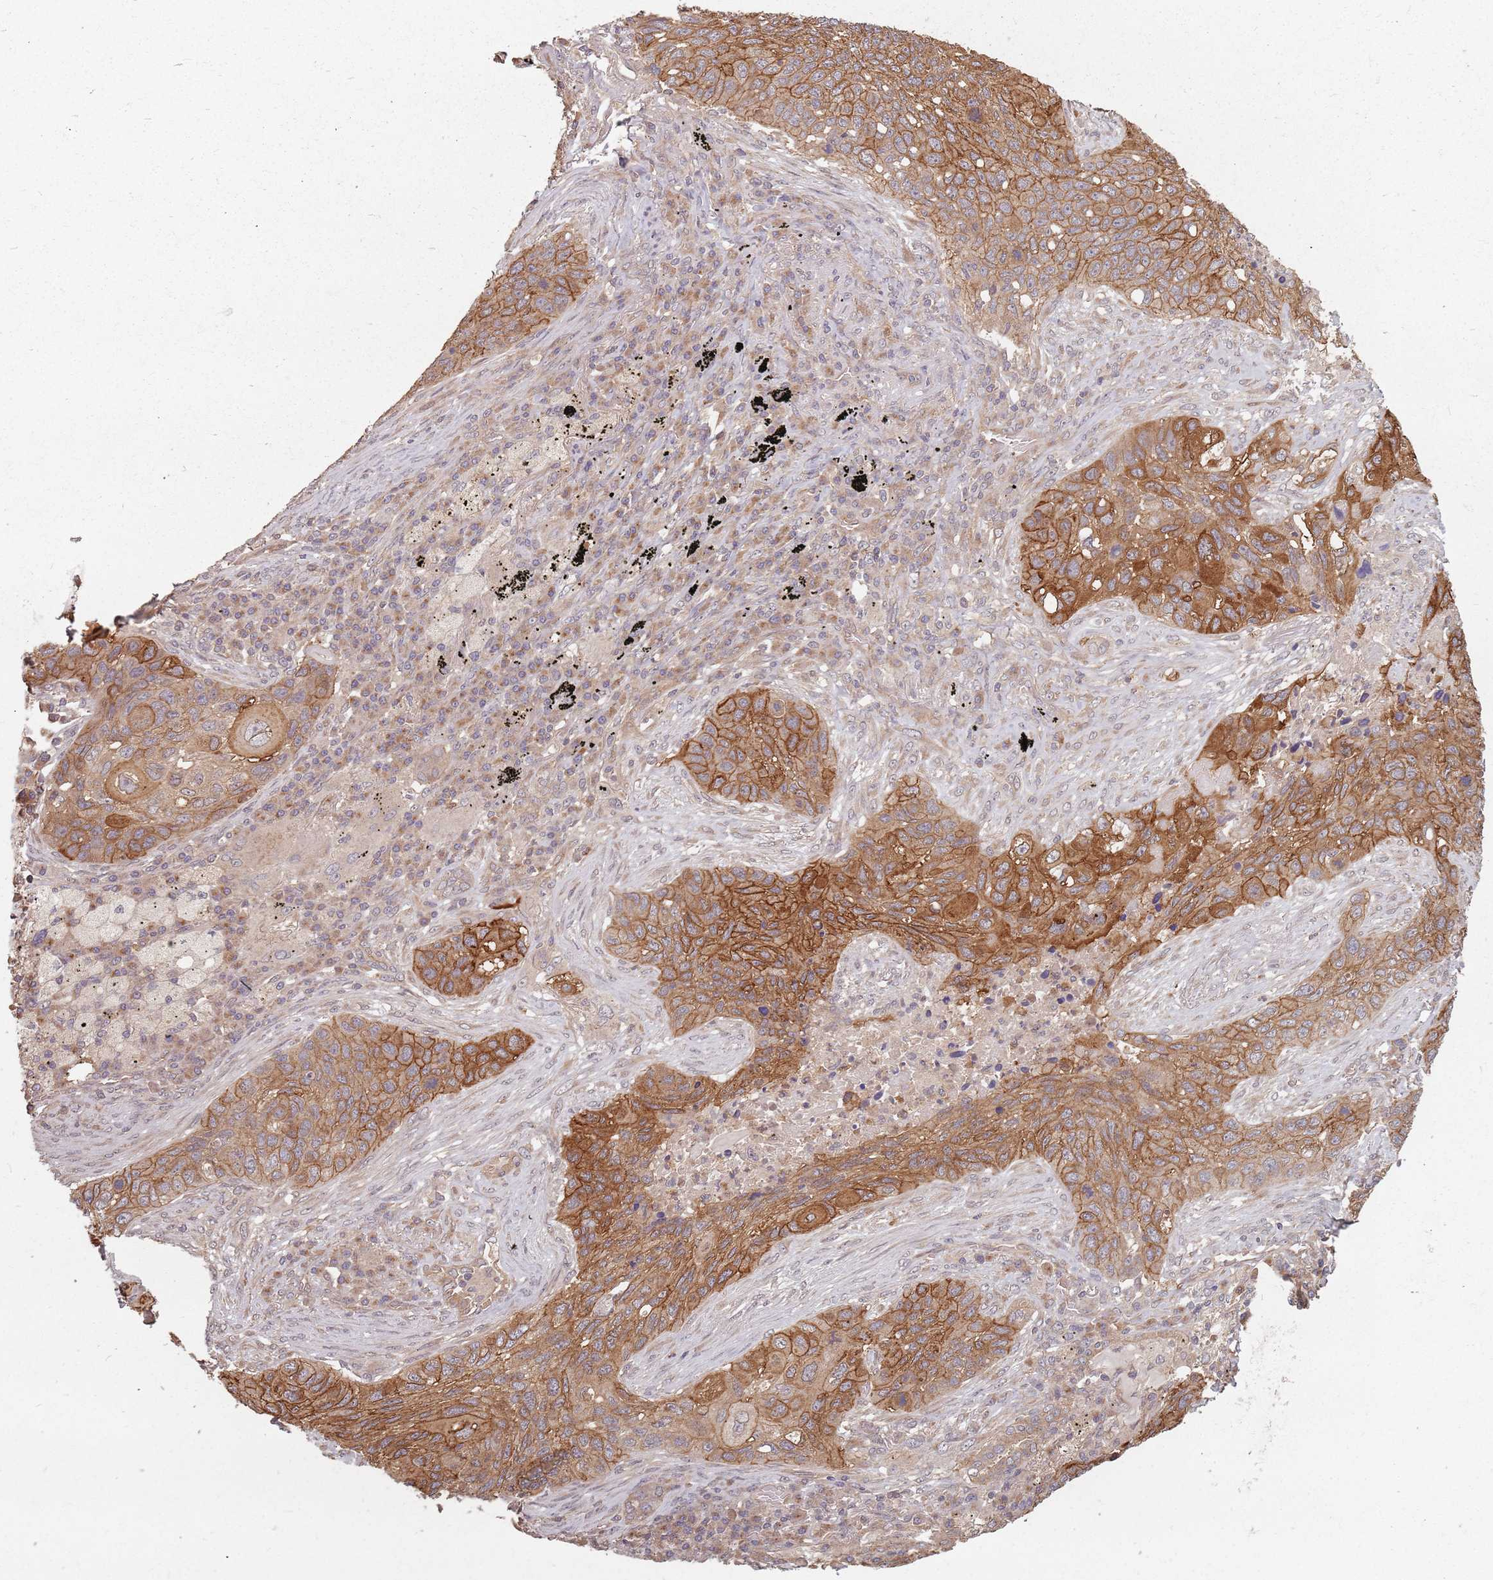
{"staining": {"intensity": "moderate", "quantity": ">75%", "location": "cytoplasmic/membranous"}, "tissue": "lung cancer", "cell_type": "Tumor cells", "image_type": "cancer", "snomed": [{"axis": "morphology", "description": "Squamous cell carcinoma, NOS"}, {"axis": "topography", "description": "Lung"}], "caption": "High-magnification brightfield microscopy of lung cancer (squamous cell carcinoma) stained with DAB (3,3'-diaminobenzidine) (brown) and counterstained with hematoxylin (blue). tumor cells exhibit moderate cytoplasmic/membranous expression is seen in about>75% of cells.", "gene": "C3orf14", "patient": {"sex": "female", "age": 63}}